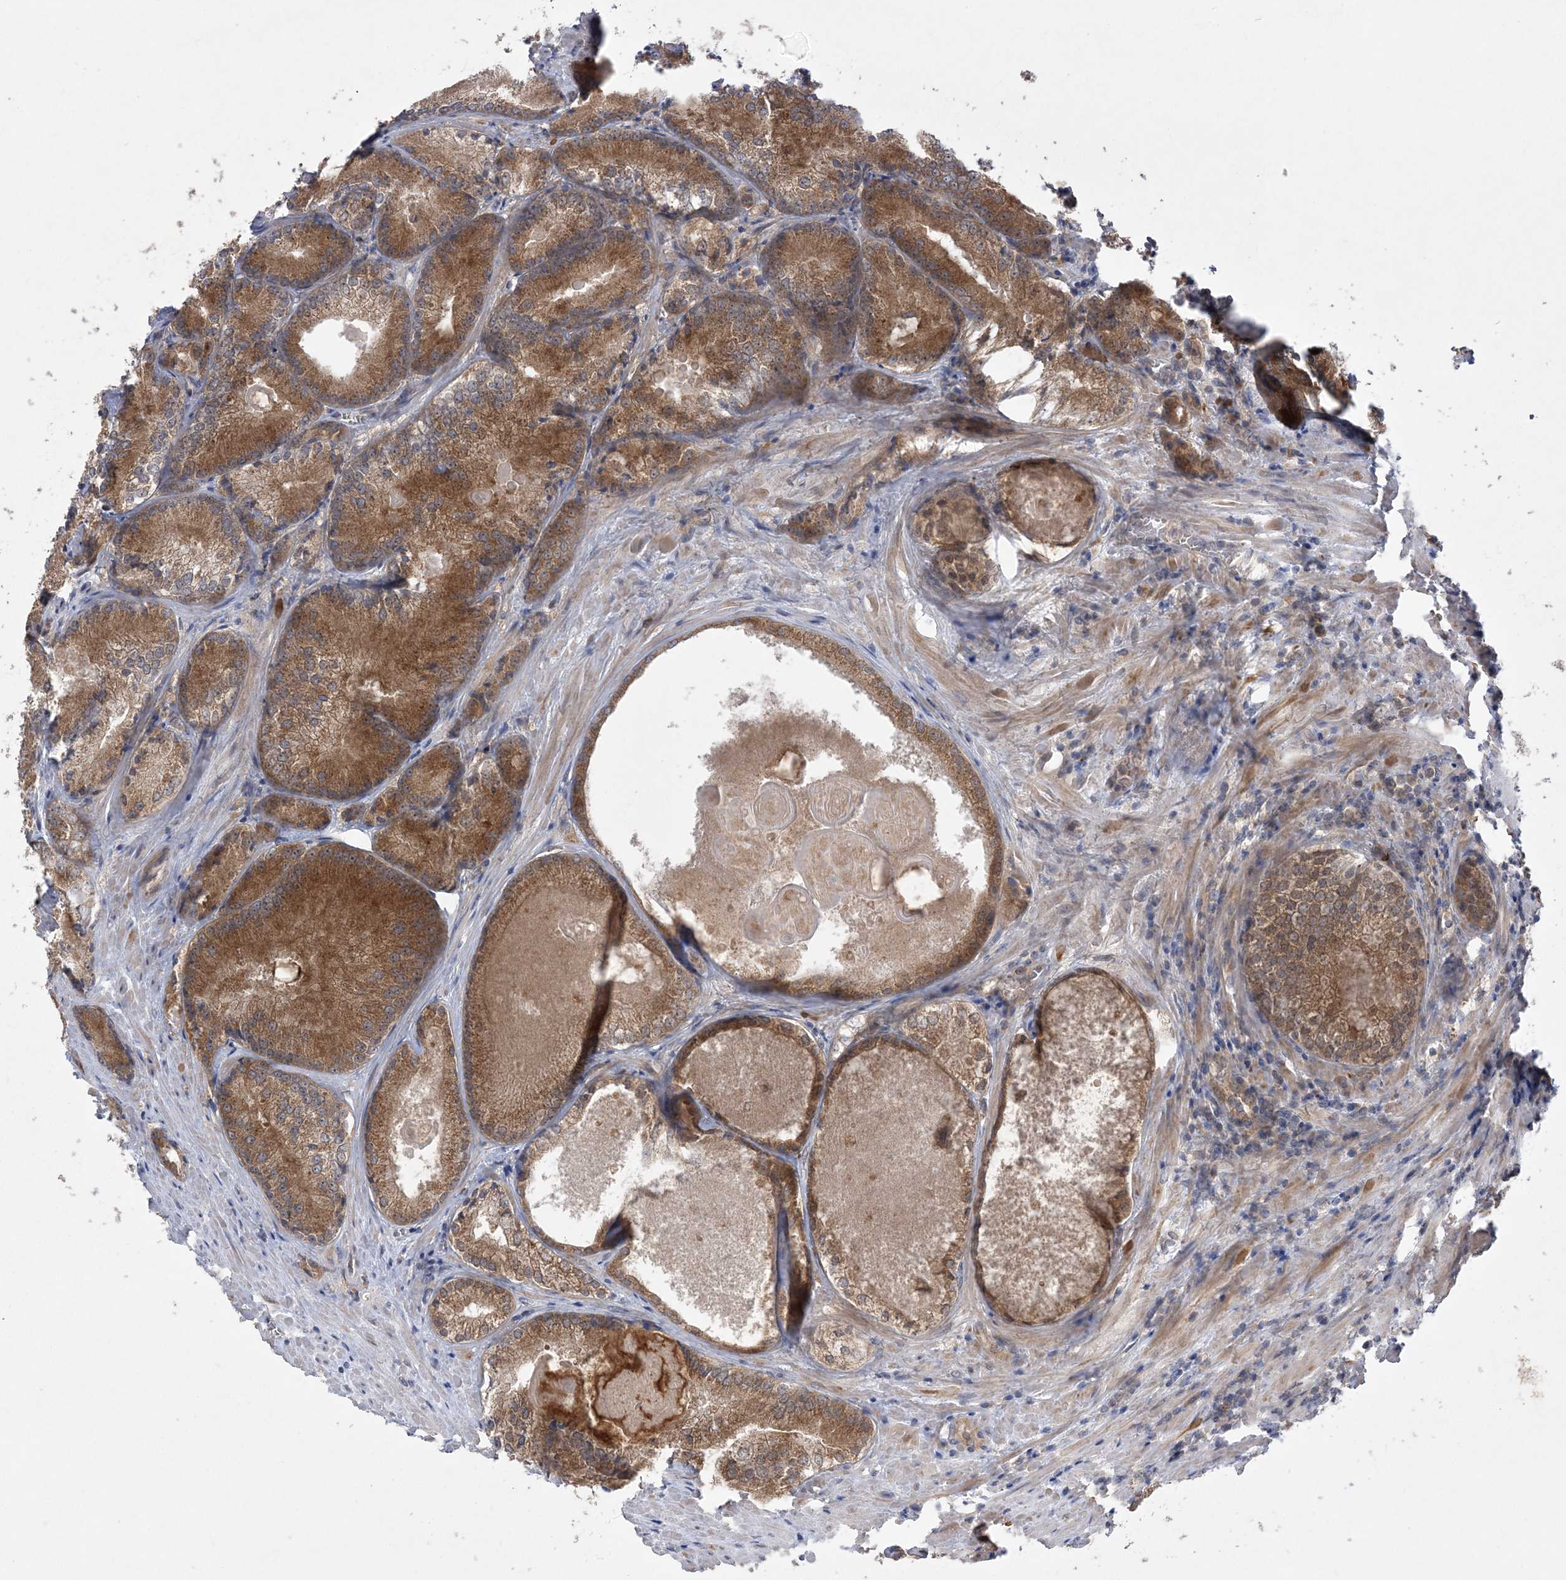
{"staining": {"intensity": "moderate", "quantity": ">75%", "location": "cytoplasmic/membranous"}, "tissue": "prostate cancer", "cell_type": "Tumor cells", "image_type": "cancer", "snomed": [{"axis": "morphology", "description": "Adenocarcinoma, High grade"}, {"axis": "topography", "description": "Prostate"}], "caption": "Prostate adenocarcinoma (high-grade) stained with DAB IHC displays medium levels of moderate cytoplasmic/membranous expression in approximately >75% of tumor cells.", "gene": "MMADHC", "patient": {"sex": "male", "age": 66}}